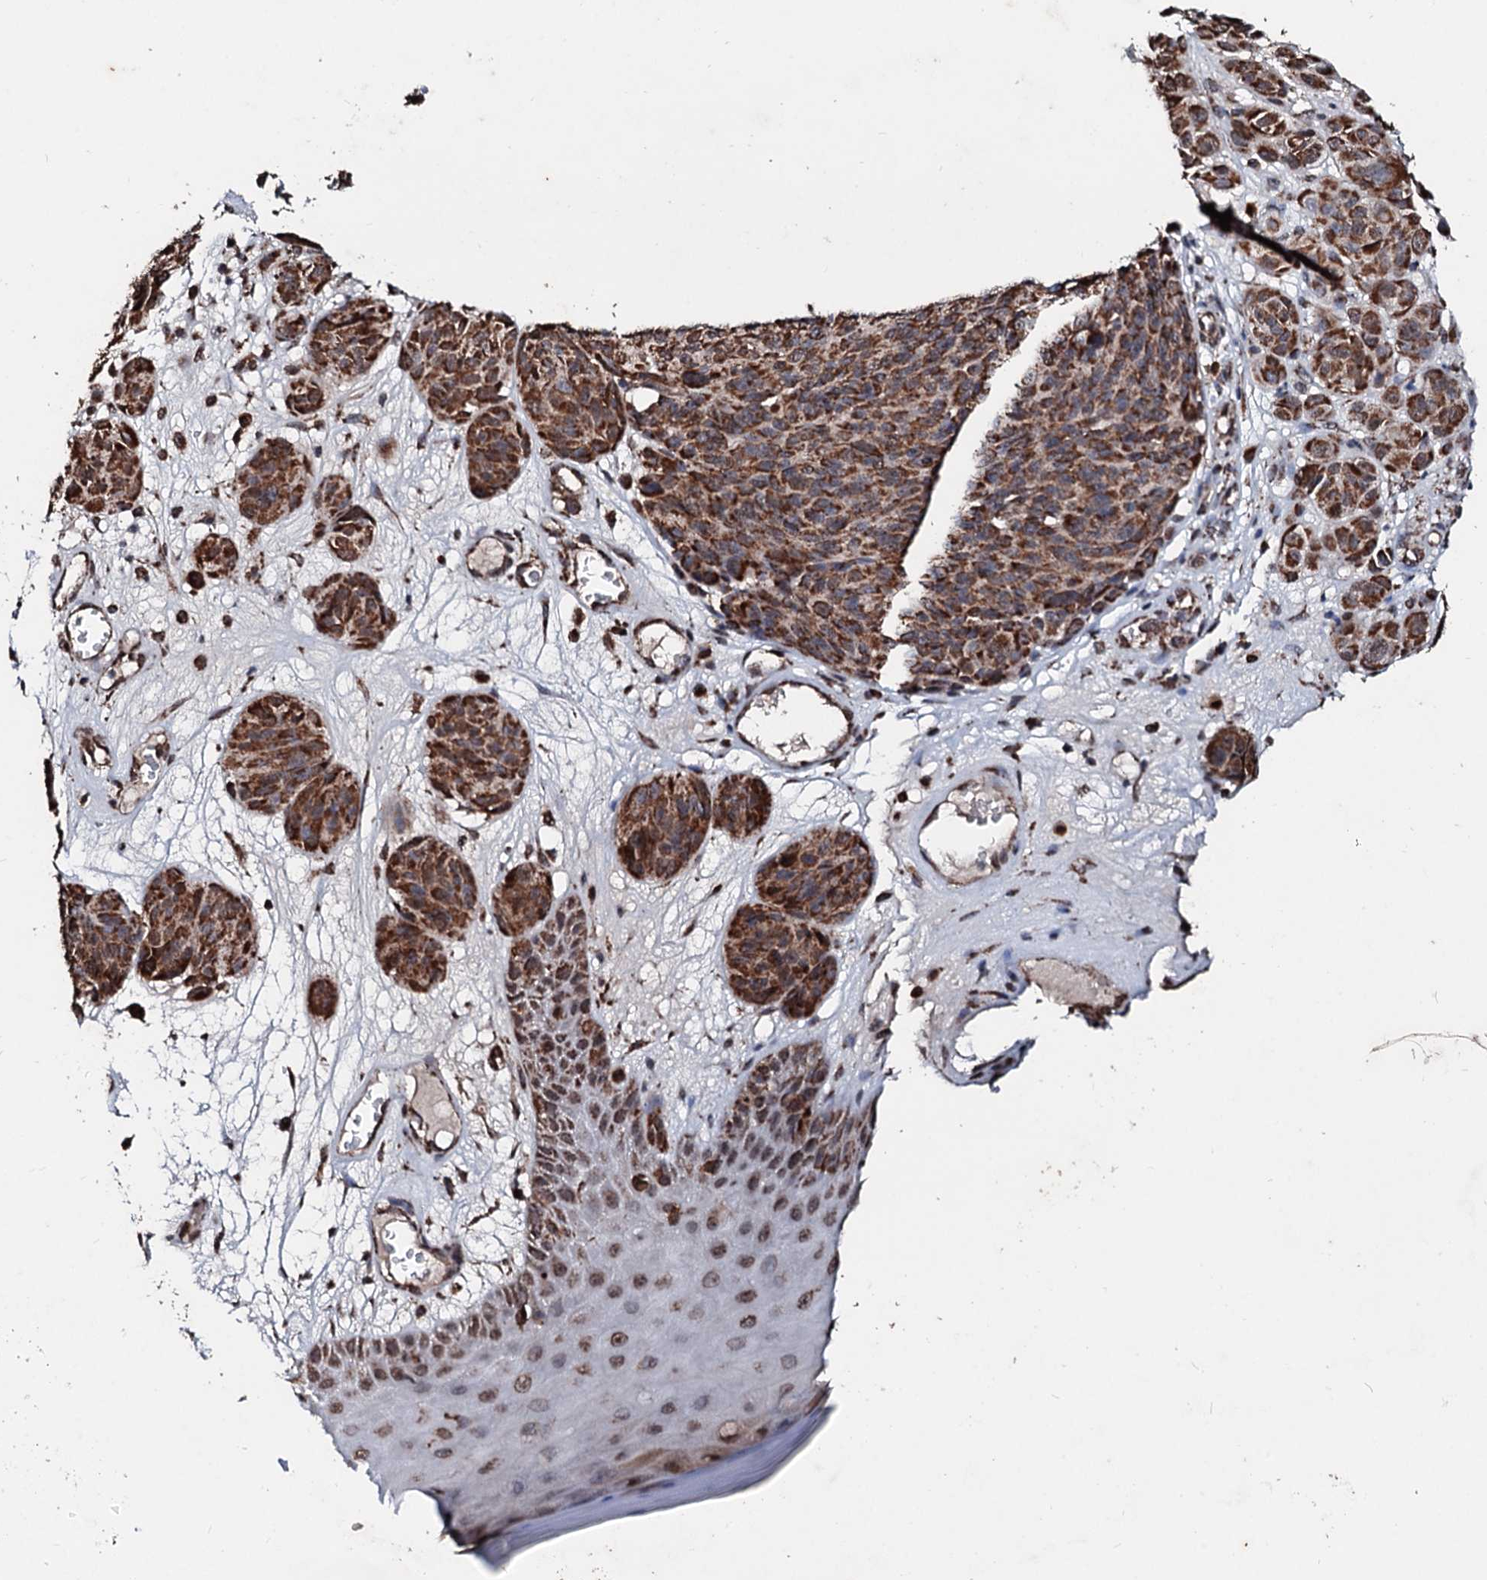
{"staining": {"intensity": "strong", "quantity": ">75%", "location": "cytoplasmic/membranous"}, "tissue": "melanoma", "cell_type": "Tumor cells", "image_type": "cancer", "snomed": [{"axis": "morphology", "description": "Malignant melanoma, NOS"}, {"axis": "topography", "description": "Skin"}], "caption": "Immunohistochemistry (IHC) image of melanoma stained for a protein (brown), which exhibits high levels of strong cytoplasmic/membranous expression in about >75% of tumor cells.", "gene": "SECISBP2L", "patient": {"sex": "male", "age": 83}}